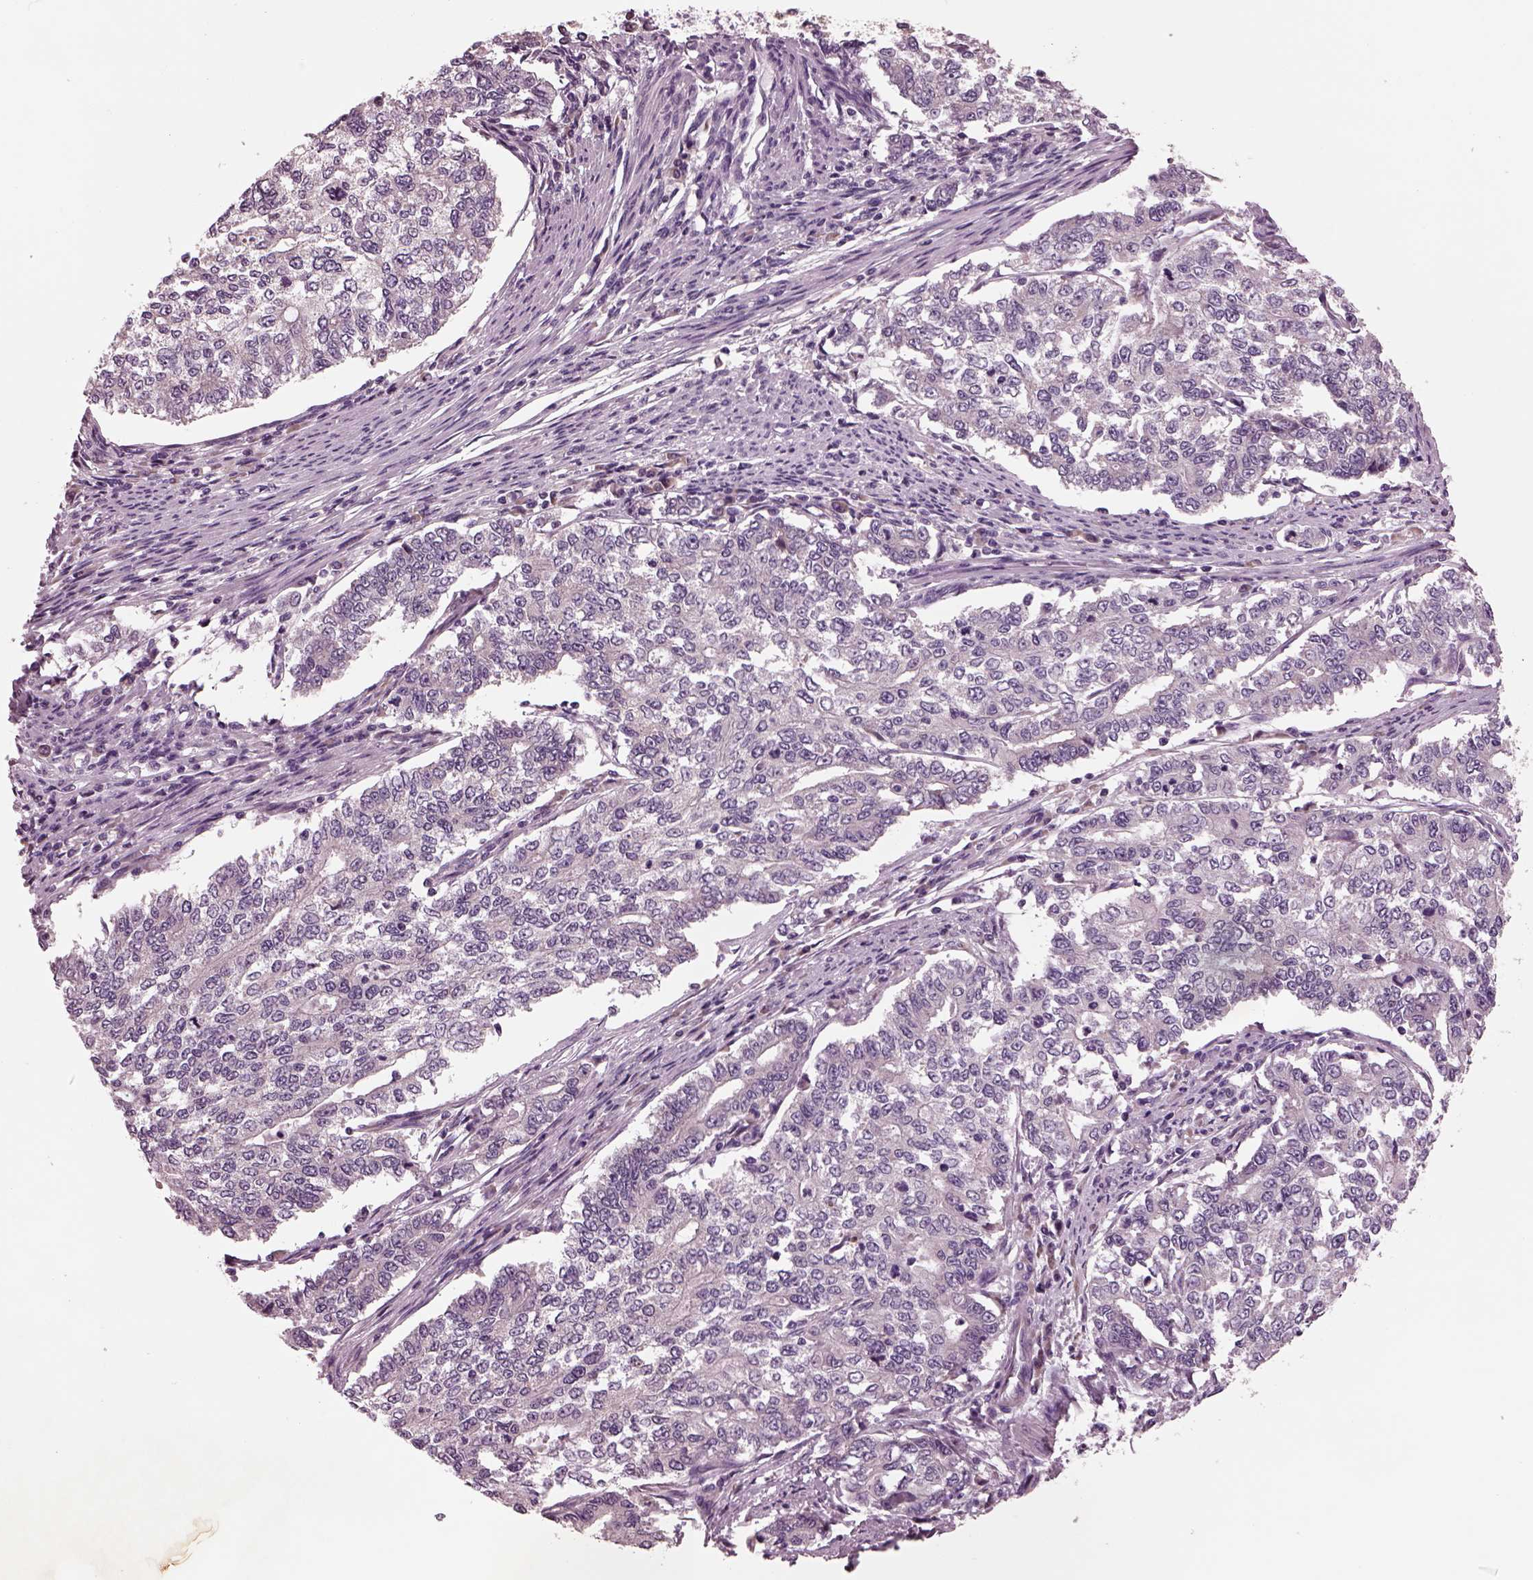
{"staining": {"intensity": "weak", "quantity": "<25%", "location": "cytoplasmic/membranous"}, "tissue": "endometrial cancer", "cell_type": "Tumor cells", "image_type": "cancer", "snomed": [{"axis": "morphology", "description": "Adenocarcinoma, NOS"}, {"axis": "topography", "description": "Uterus"}], "caption": "DAB (3,3'-diaminobenzidine) immunohistochemical staining of endometrial cancer (adenocarcinoma) demonstrates no significant staining in tumor cells.", "gene": "AP4M1", "patient": {"sex": "female", "age": 59}}